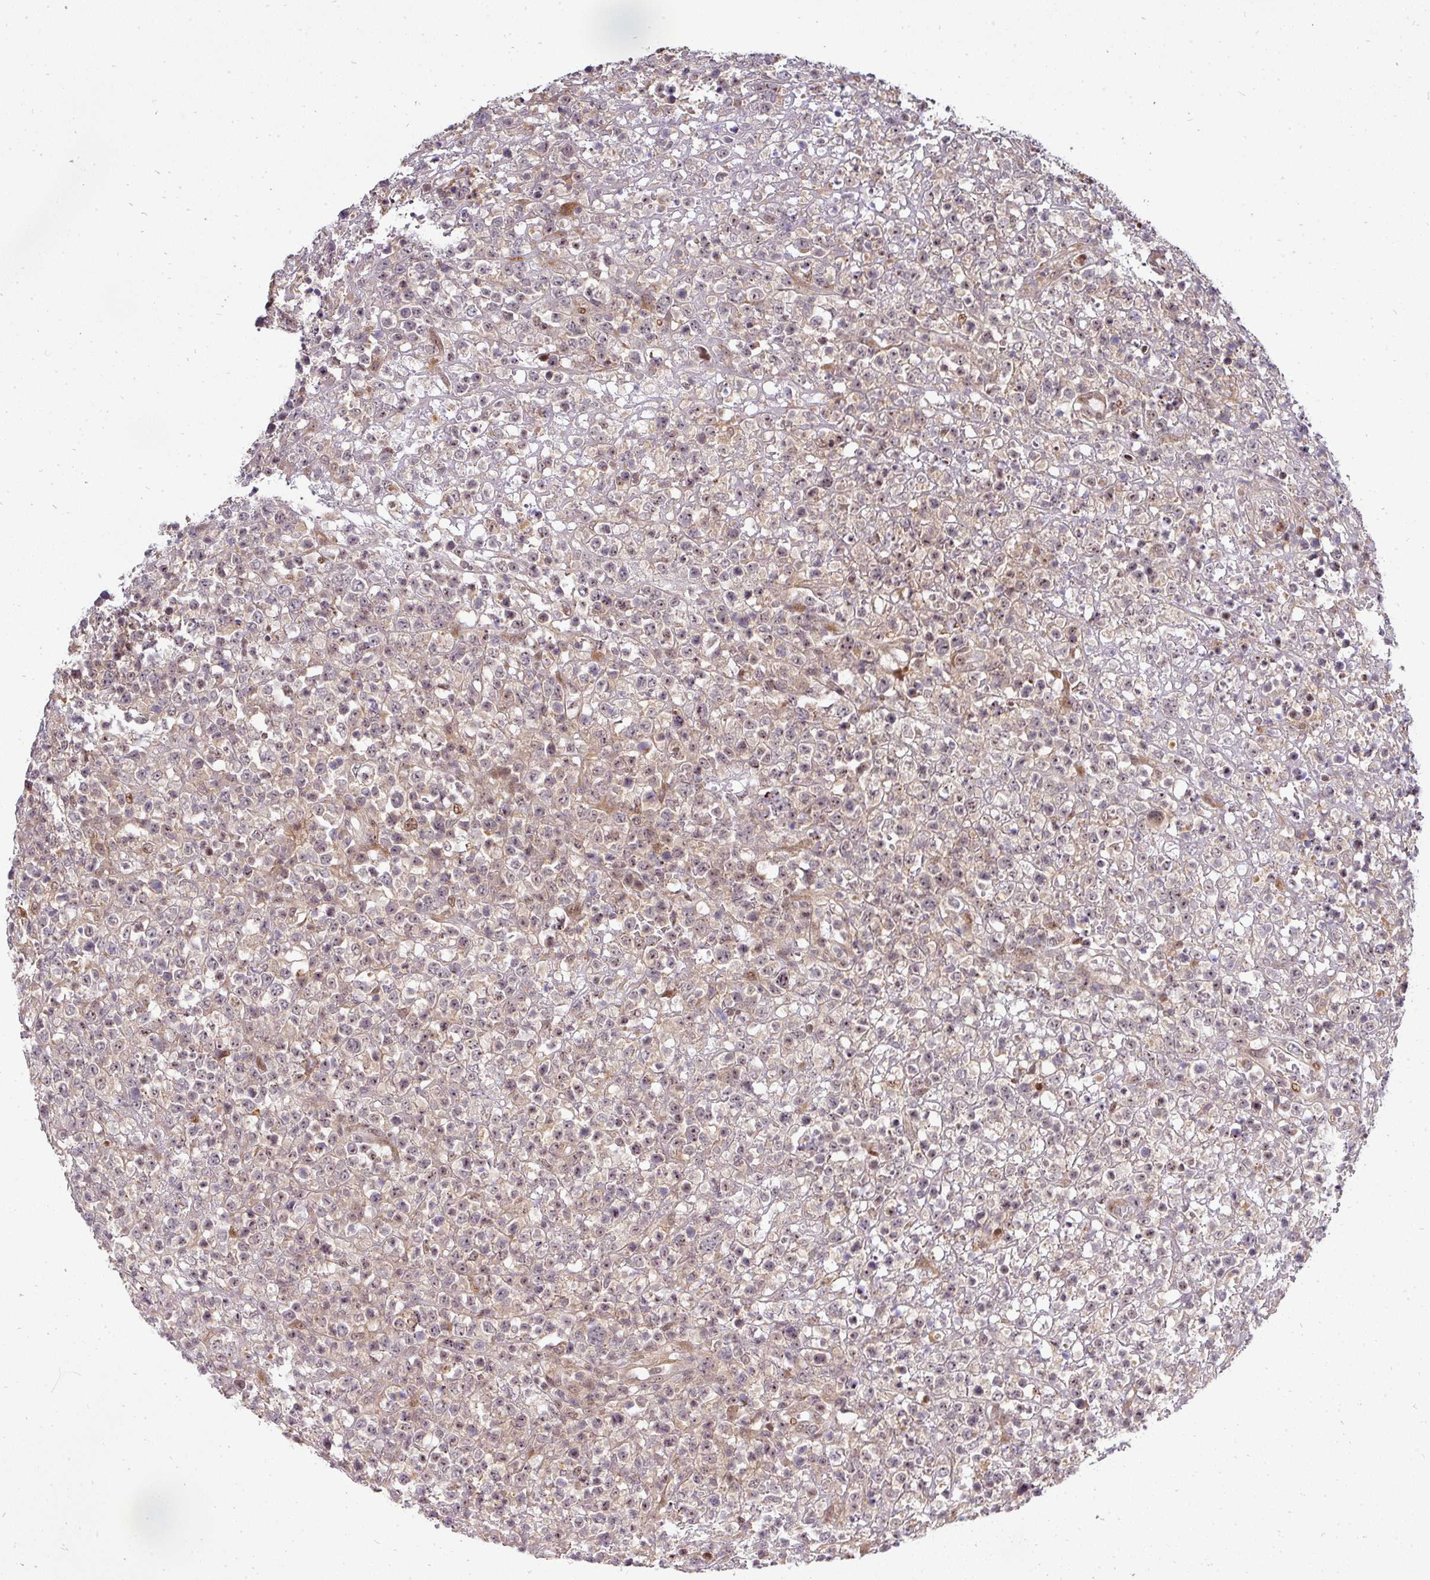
{"staining": {"intensity": "weak", "quantity": "<25%", "location": "nuclear"}, "tissue": "lymphoma", "cell_type": "Tumor cells", "image_type": "cancer", "snomed": [{"axis": "morphology", "description": "Malignant lymphoma, non-Hodgkin's type, High grade"}, {"axis": "topography", "description": "Colon"}], "caption": "The micrograph demonstrates no staining of tumor cells in malignant lymphoma, non-Hodgkin's type (high-grade).", "gene": "PATZ1", "patient": {"sex": "female", "age": 53}}